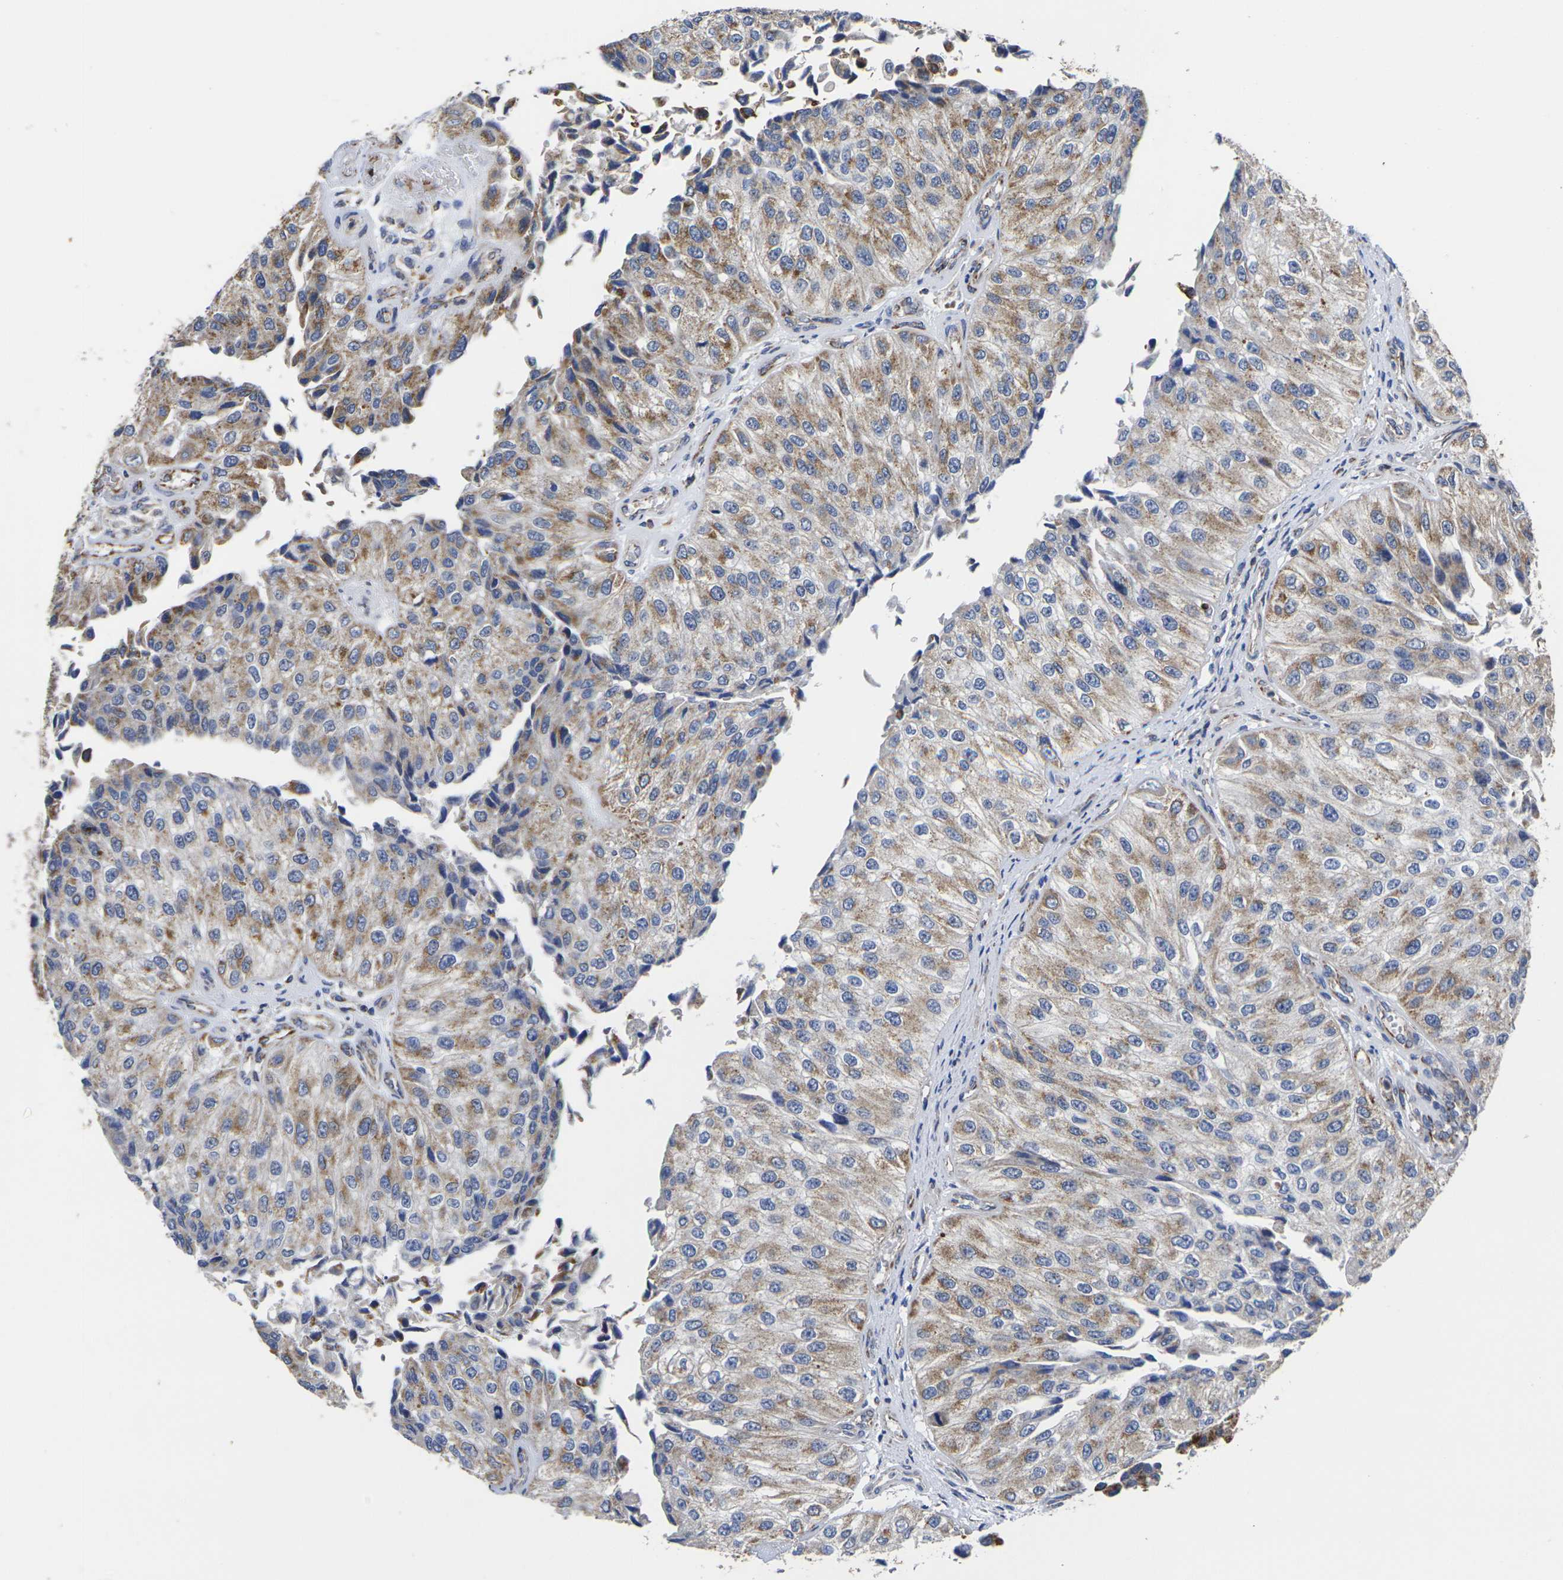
{"staining": {"intensity": "moderate", "quantity": ">75%", "location": "cytoplasmic/membranous"}, "tissue": "urothelial cancer", "cell_type": "Tumor cells", "image_type": "cancer", "snomed": [{"axis": "morphology", "description": "Urothelial carcinoma, High grade"}, {"axis": "topography", "description": "Kidney"}, {"axis": "topography", "description": "Urinary bladder"}], "caption": "Immunohistochemical staining of human high-grade urothelial carcinoma demonstrates medium levels of moderate cytoplasmic/membranous positivity in about >75% of tumor cells.", "gene": "P2RY11", "patient": {"sex": "male", "age": 77}}